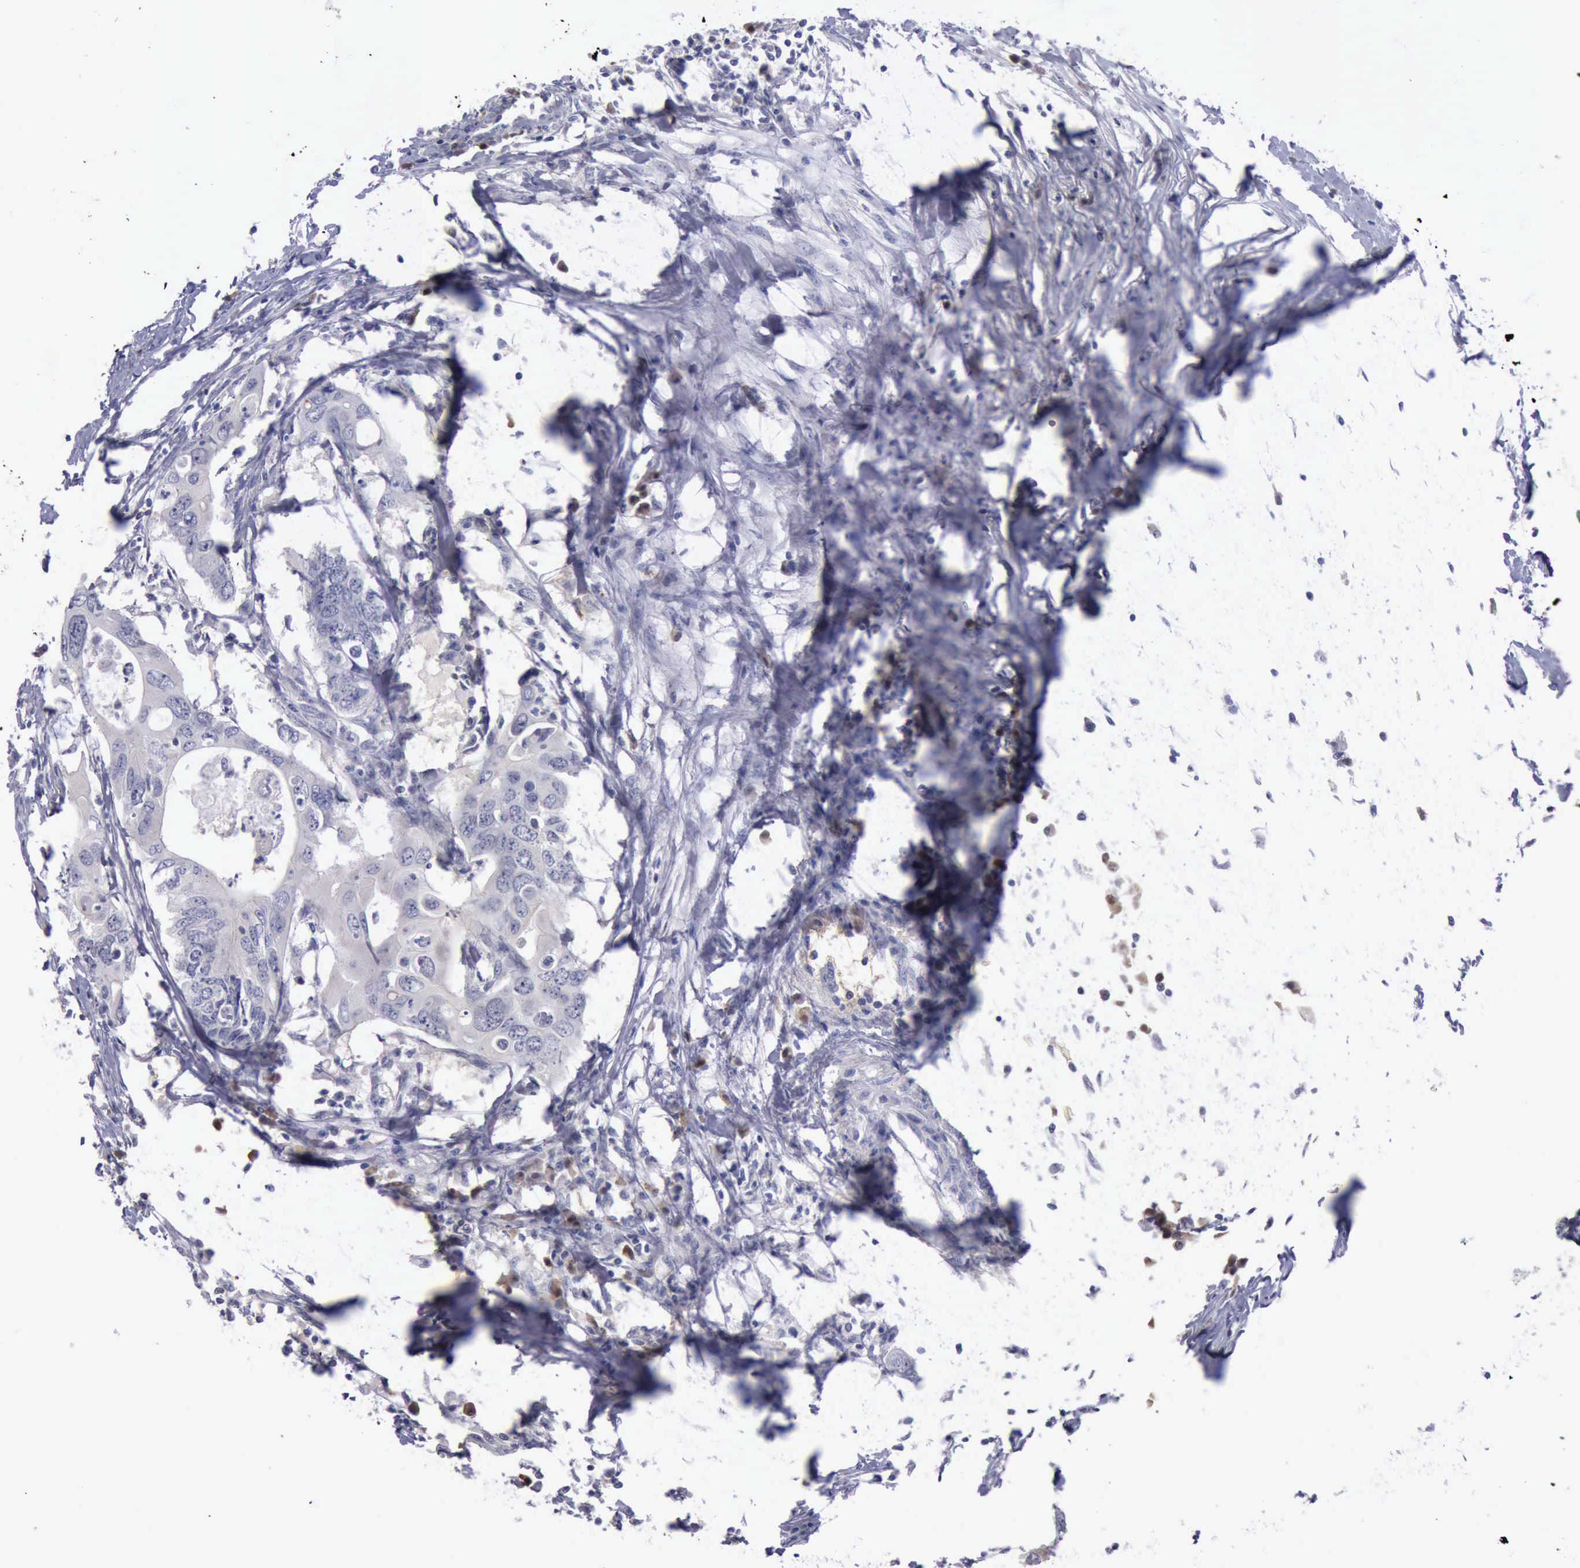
{"staining": {"intensity": "negative", "quantity": "none", "location": "none"}, "tissue": "colorectal cancer", "cell_type": "Tumor cells", "image_type": "cancer", "snomed": [{"axis": "morphology", "description": "Adenocarcinoma, NOS"}, {"axis": "topography", "description": "Colon"}], "caption": "Colorectal cancer (adenocarcinoma) was stained to show a protein in brown. There is no significant expression in tumor cells.", "gene": "CEP128", "patient": {"sex": "male", "age": 71}}